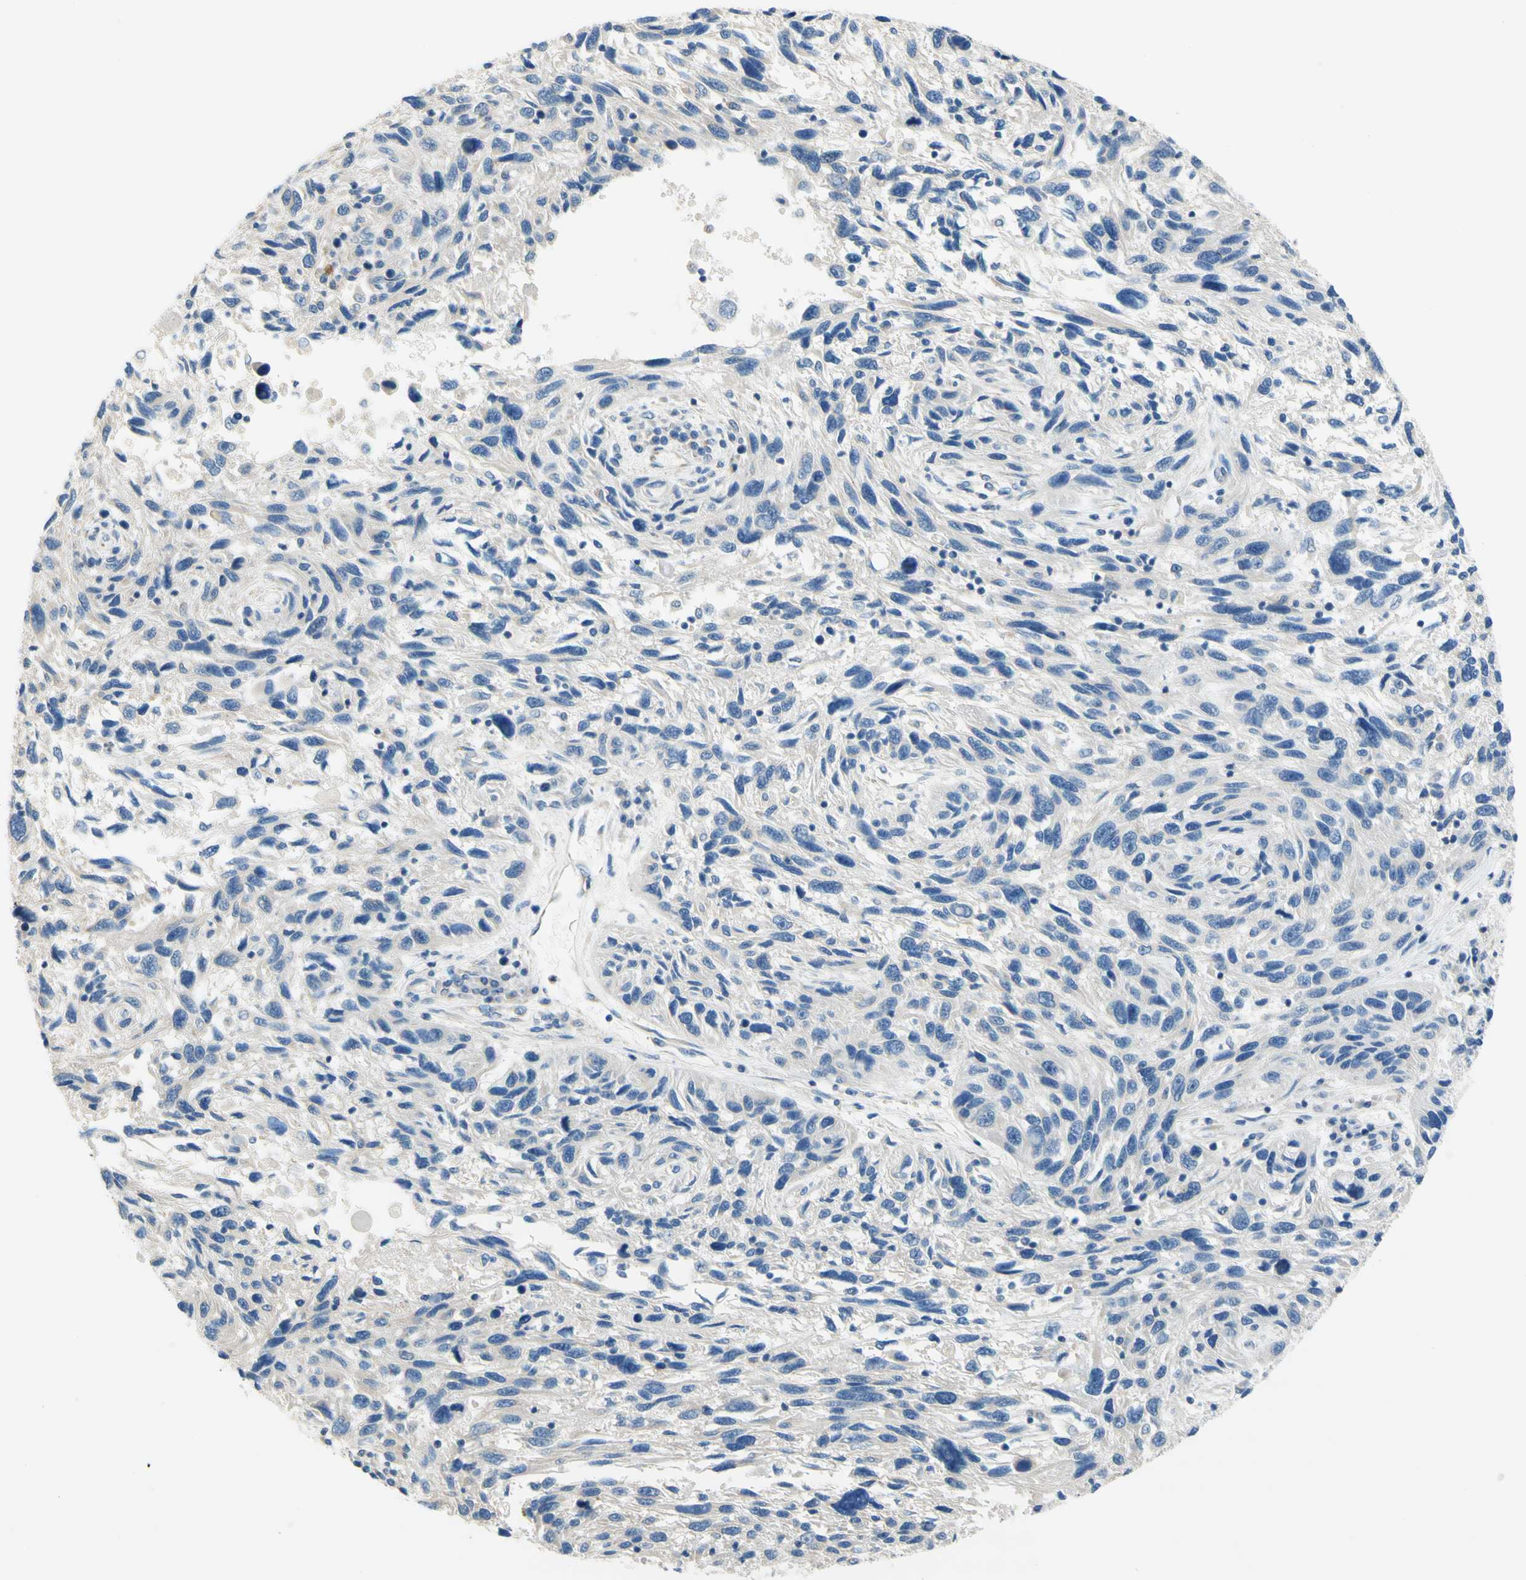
{"staining": {"intensity": "negative", "quantity": "none", "location": "none"}, "tissue": "melanoma", "cell_type": "Tumor cells", "image_type": "cancer", "snomed": [{"axis": "morphology", "description": "Malignant melanoma, NOS"}, {"axis": "topography", "description": "Skin"}], "caption": "Tumor cells are negative for protein expression in human melanoma.", "gene": "F3", "patient": {"sex": "male", "age": 53}}